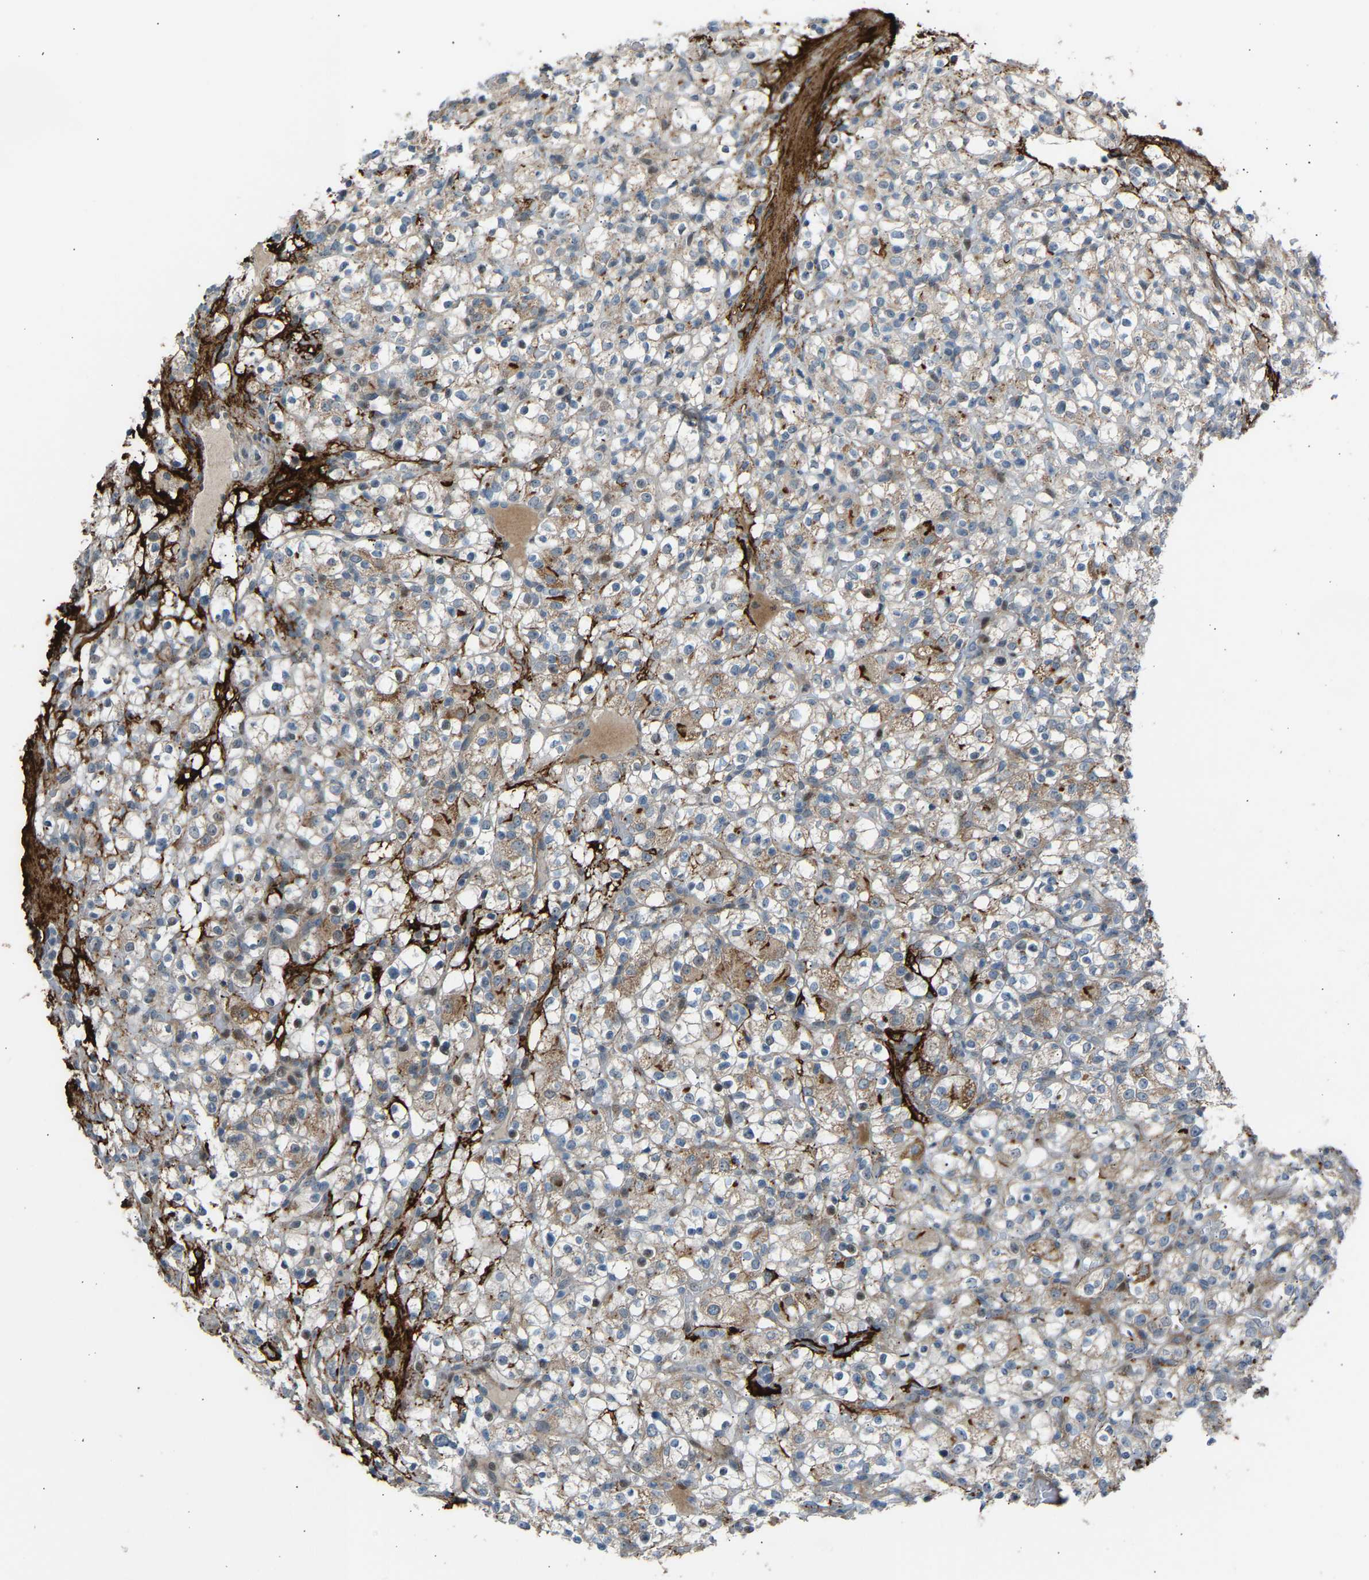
{"staining": {"intensity": "weak", "quantity": "<25%", "location": "cytoplasmic/membranous"}, "tissue": "renal cancer", "cell_type": "Tumor cells", "image_type": "cancer", "snomed": [{"axis": "morphology", "description": "Normal tissue, NOS"}, {"axis": "morphology", "description": "Adenocarcinoma, NOS"}, {"axis": "topography", "description": "Kidney"}], "caption": "Tumor cells show no significant expression in renal cancer (adenocarcinoma). (DAB immunohistochemistry (IHC) with hematoxylin counter stain).", "gene": "VPS41", "patient": {"sex": "female", "age": 72}}